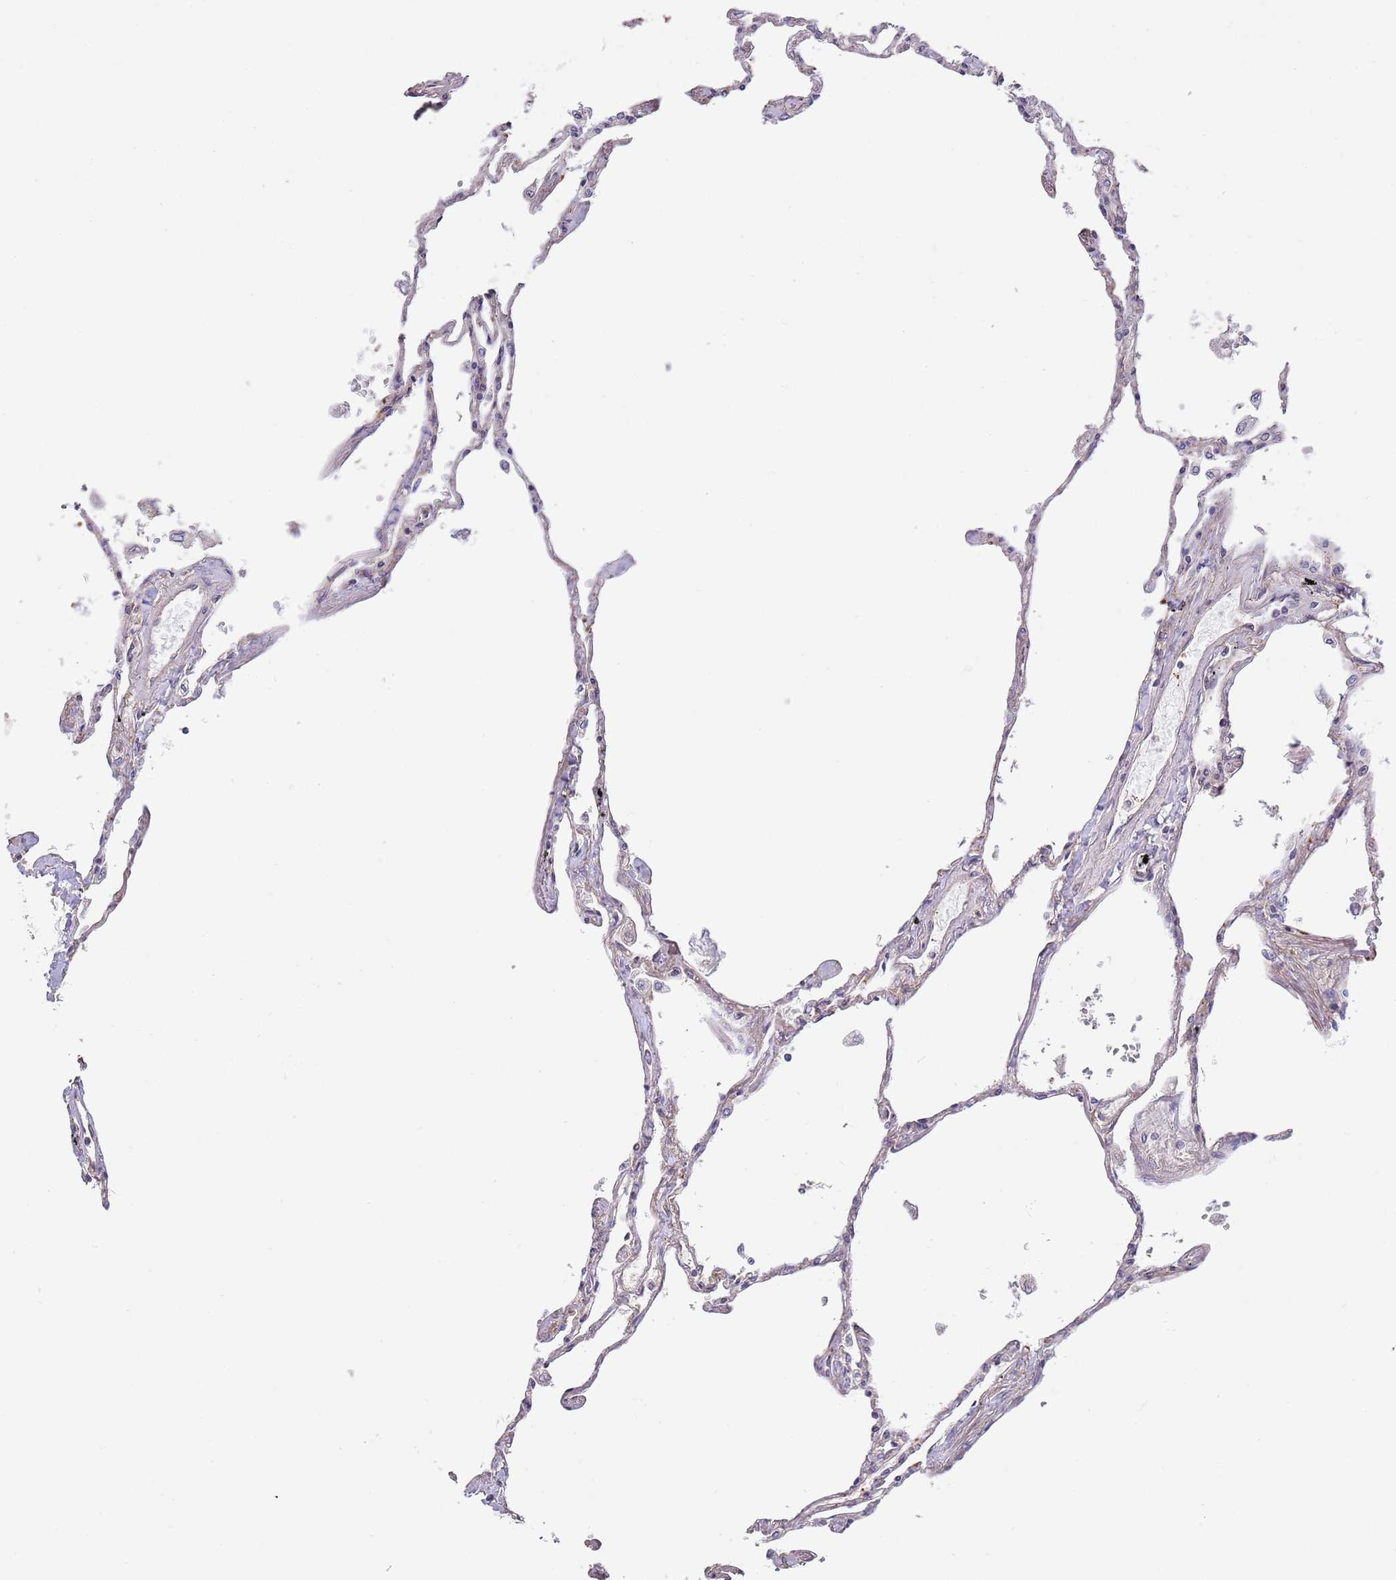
{"staining": {"intensity": "moderate", "quantity": "<25%", "location": "cytoplasmic/membranous"}, "tissue": "lung", "cell_type": "Alveolar cells", "image_type": "normal", "snomed": [{"axis": "morphology", "description": "Normal tissue, NOS"}, {"axis": "topography", "description": "Lung"}], "caption": "Moderate cytoplasmic/membranous protein staining is seen in approximately <25% of alveolar cells in lung. The protein is shown in brown color, while the nuclei are stained blue.", "gene": "RNF19B", "patient": {"sex": "female", "age": 67}}